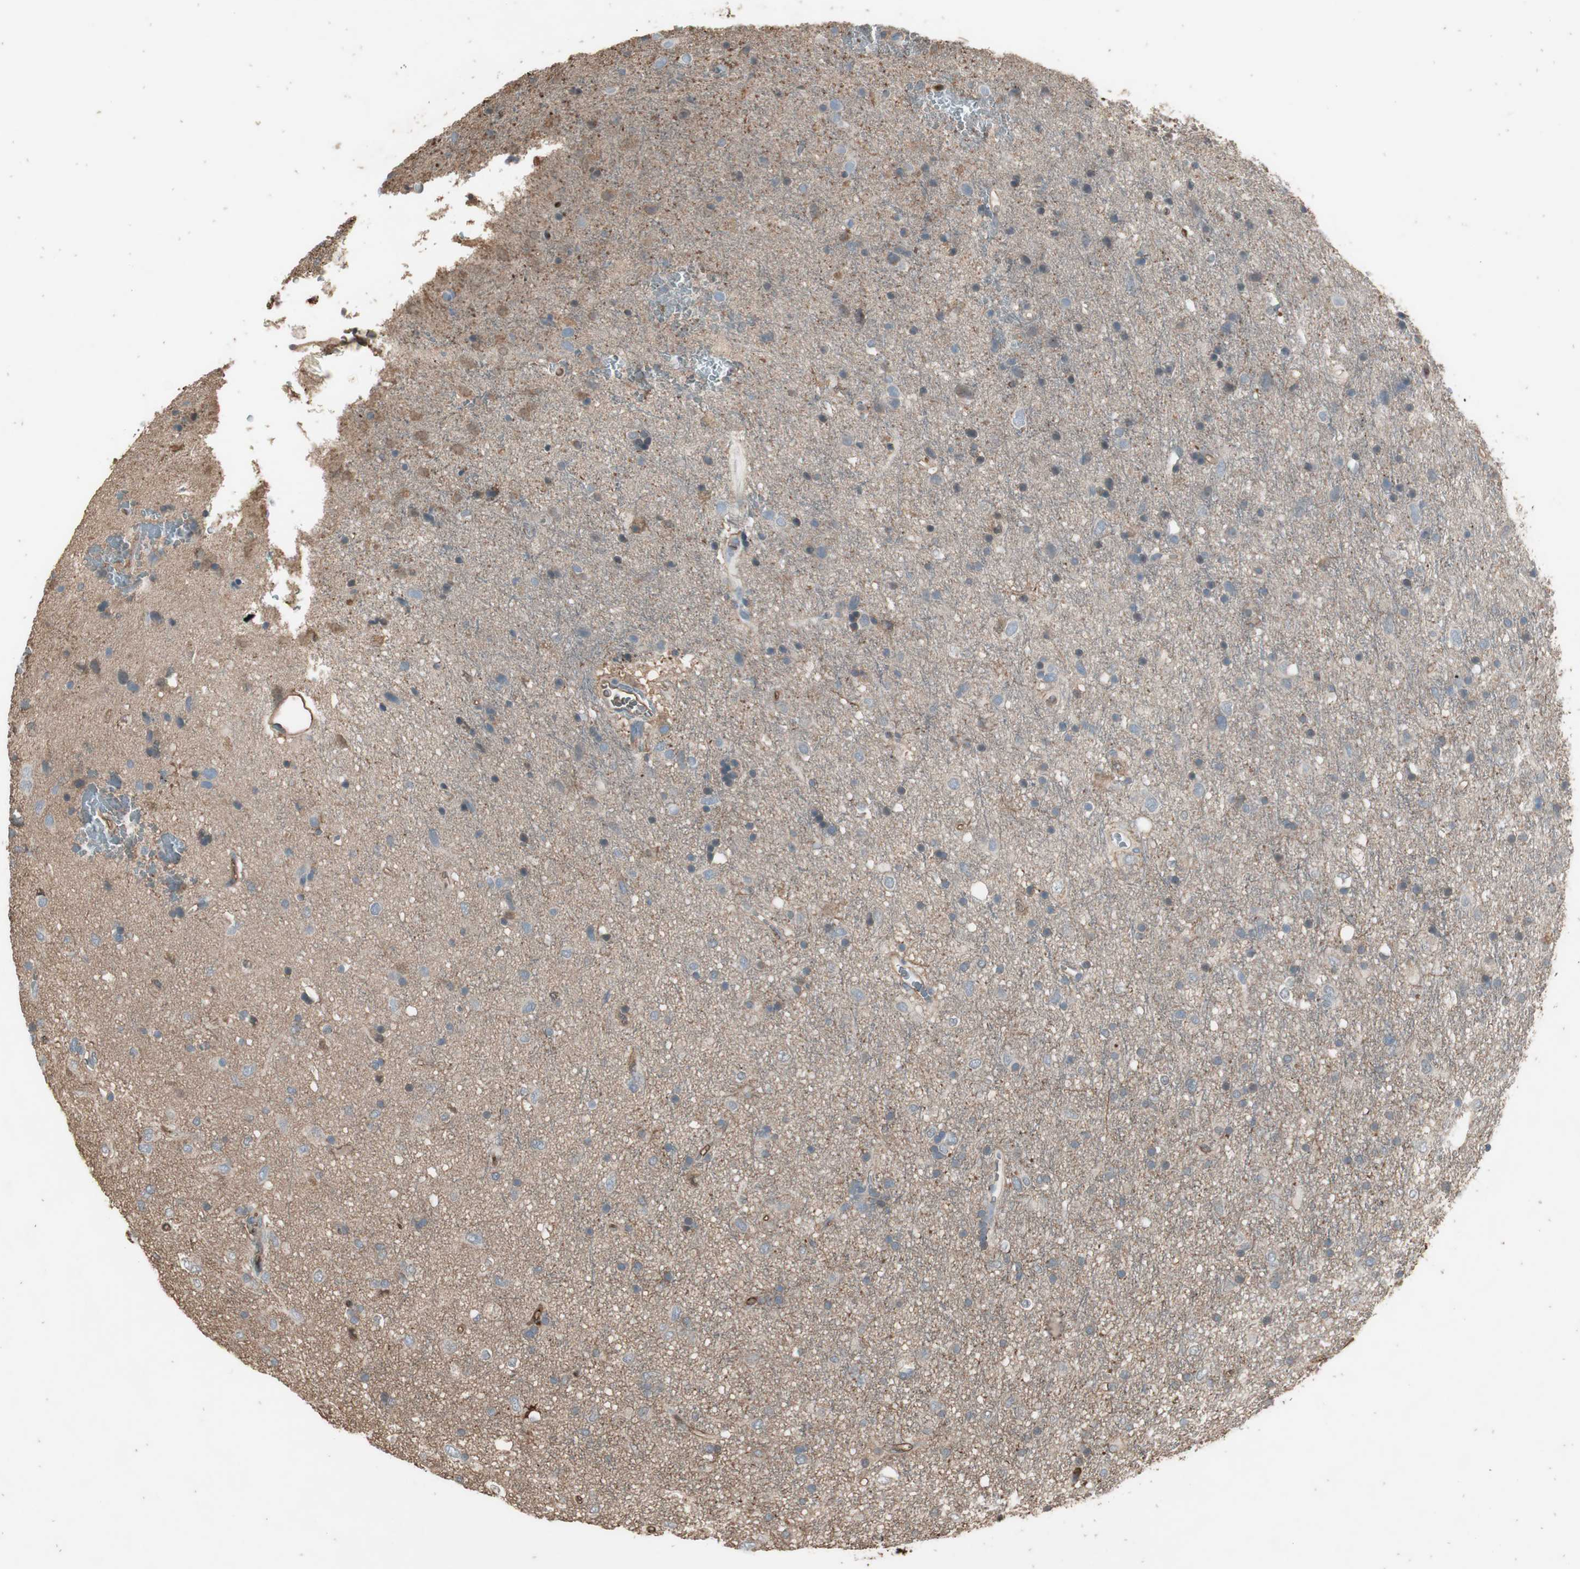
{"staining": {"intensity": "negative", "quantity": "none", "location": "none"}, "tissue": "glioma", "cell_type": "Tumor cells", "image_type": "cancer", "snomed": [{"axis": "morphology", "description": "Glioma, malignant, Low grade"}, {"axis": "topography", "description": "Brain"}], "caption": "Low-grade glioma (malignant) was stained to show a protein in brown. There is no significant staining in tumor cells.", "gene": "MMP14", "patient": {"sex": "male", "age": 77}}